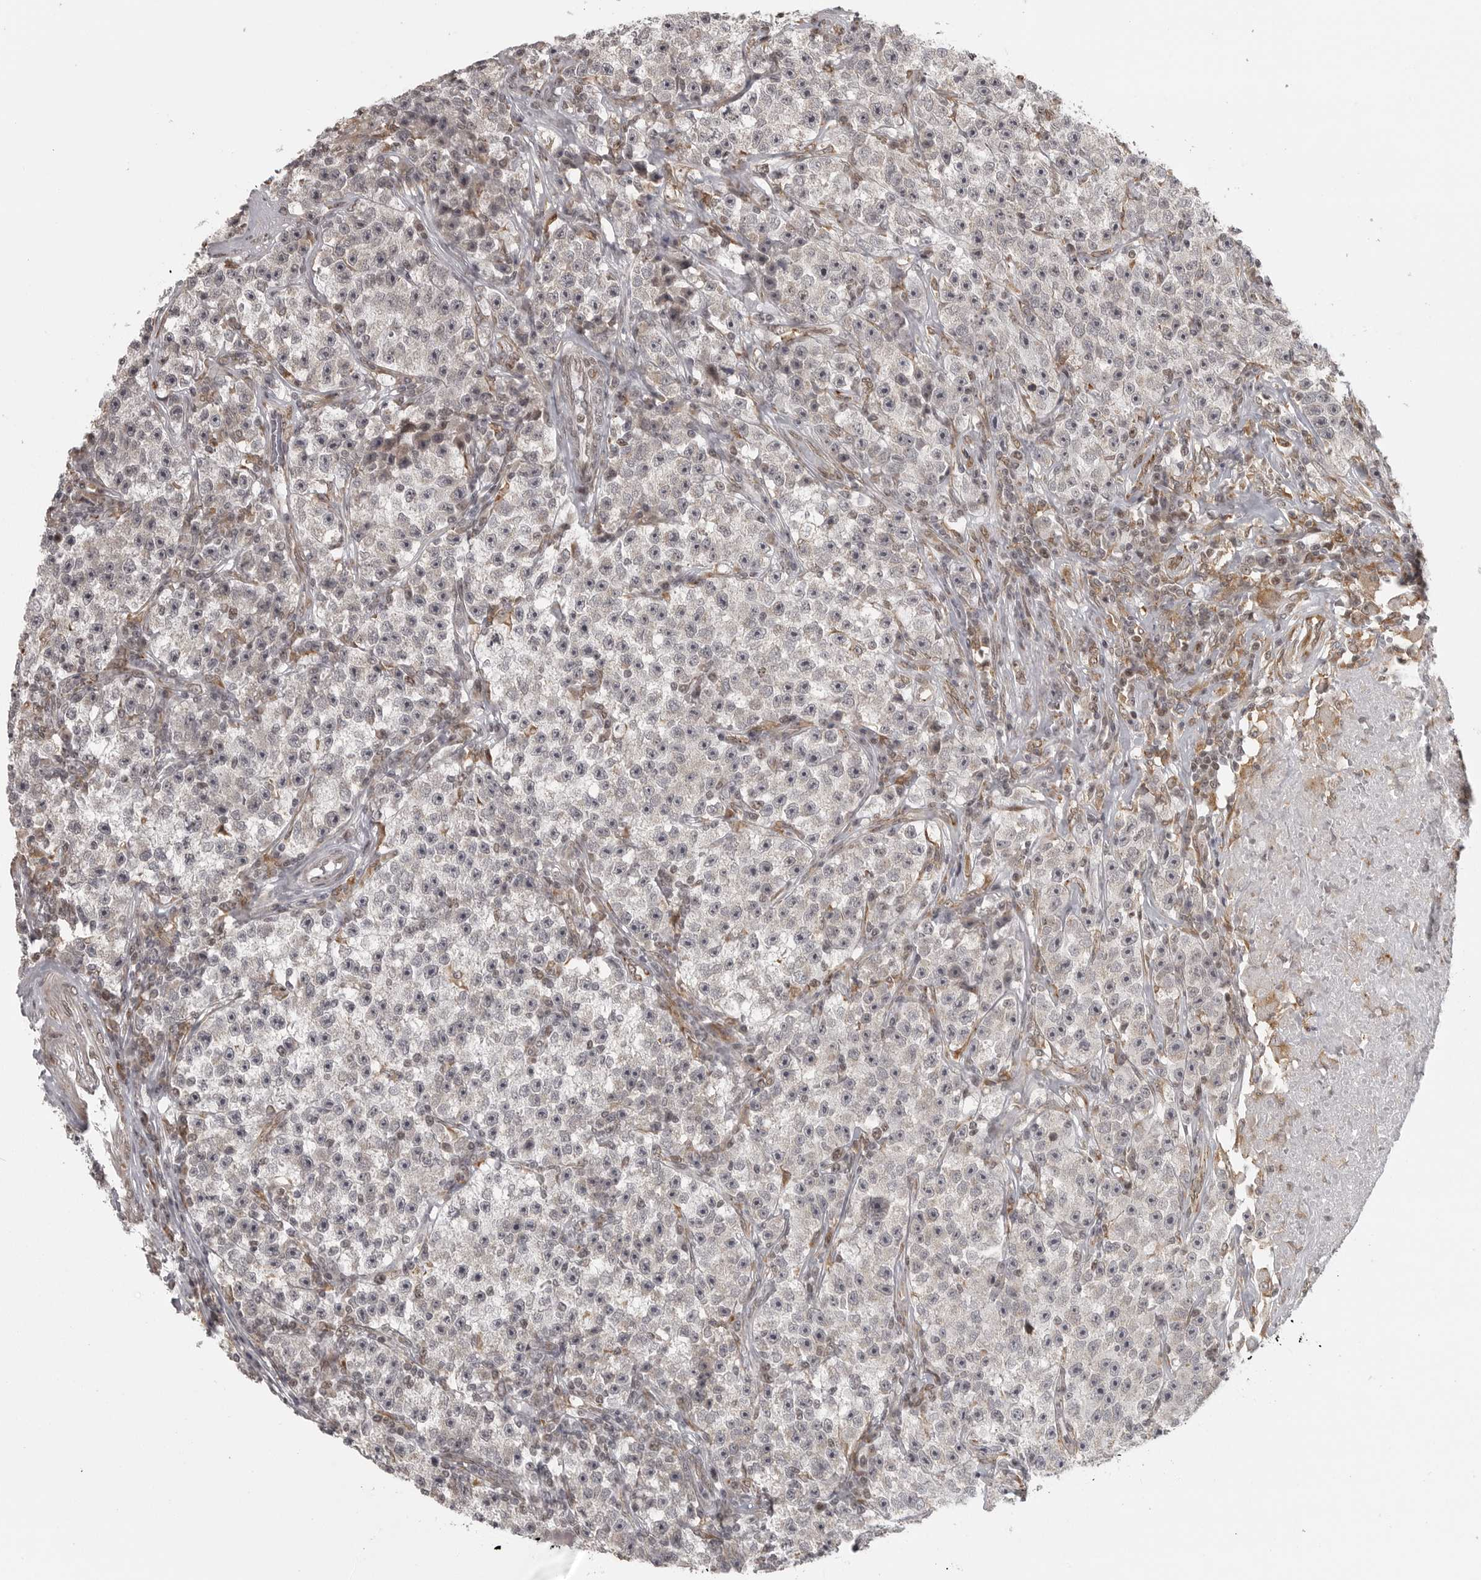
{"staining": {"intensity": "negative", "quantity": "none", "location": "none"}, "tissue": "testis cancer", "cell_type": "Tumor cells", "image_type": "cancer", "snomed": [{"axis": "morphology", "description": "Seminoma, NOS"}, {"axis": "topography", "description": "Testis"}], "caption": "DAB immunohistochemical staining of seminoma (testis) demonstrates no significant positivity in tumor cells.", "gene": "ISG20L2", "patient": {"sex": "male", "age": 22}}